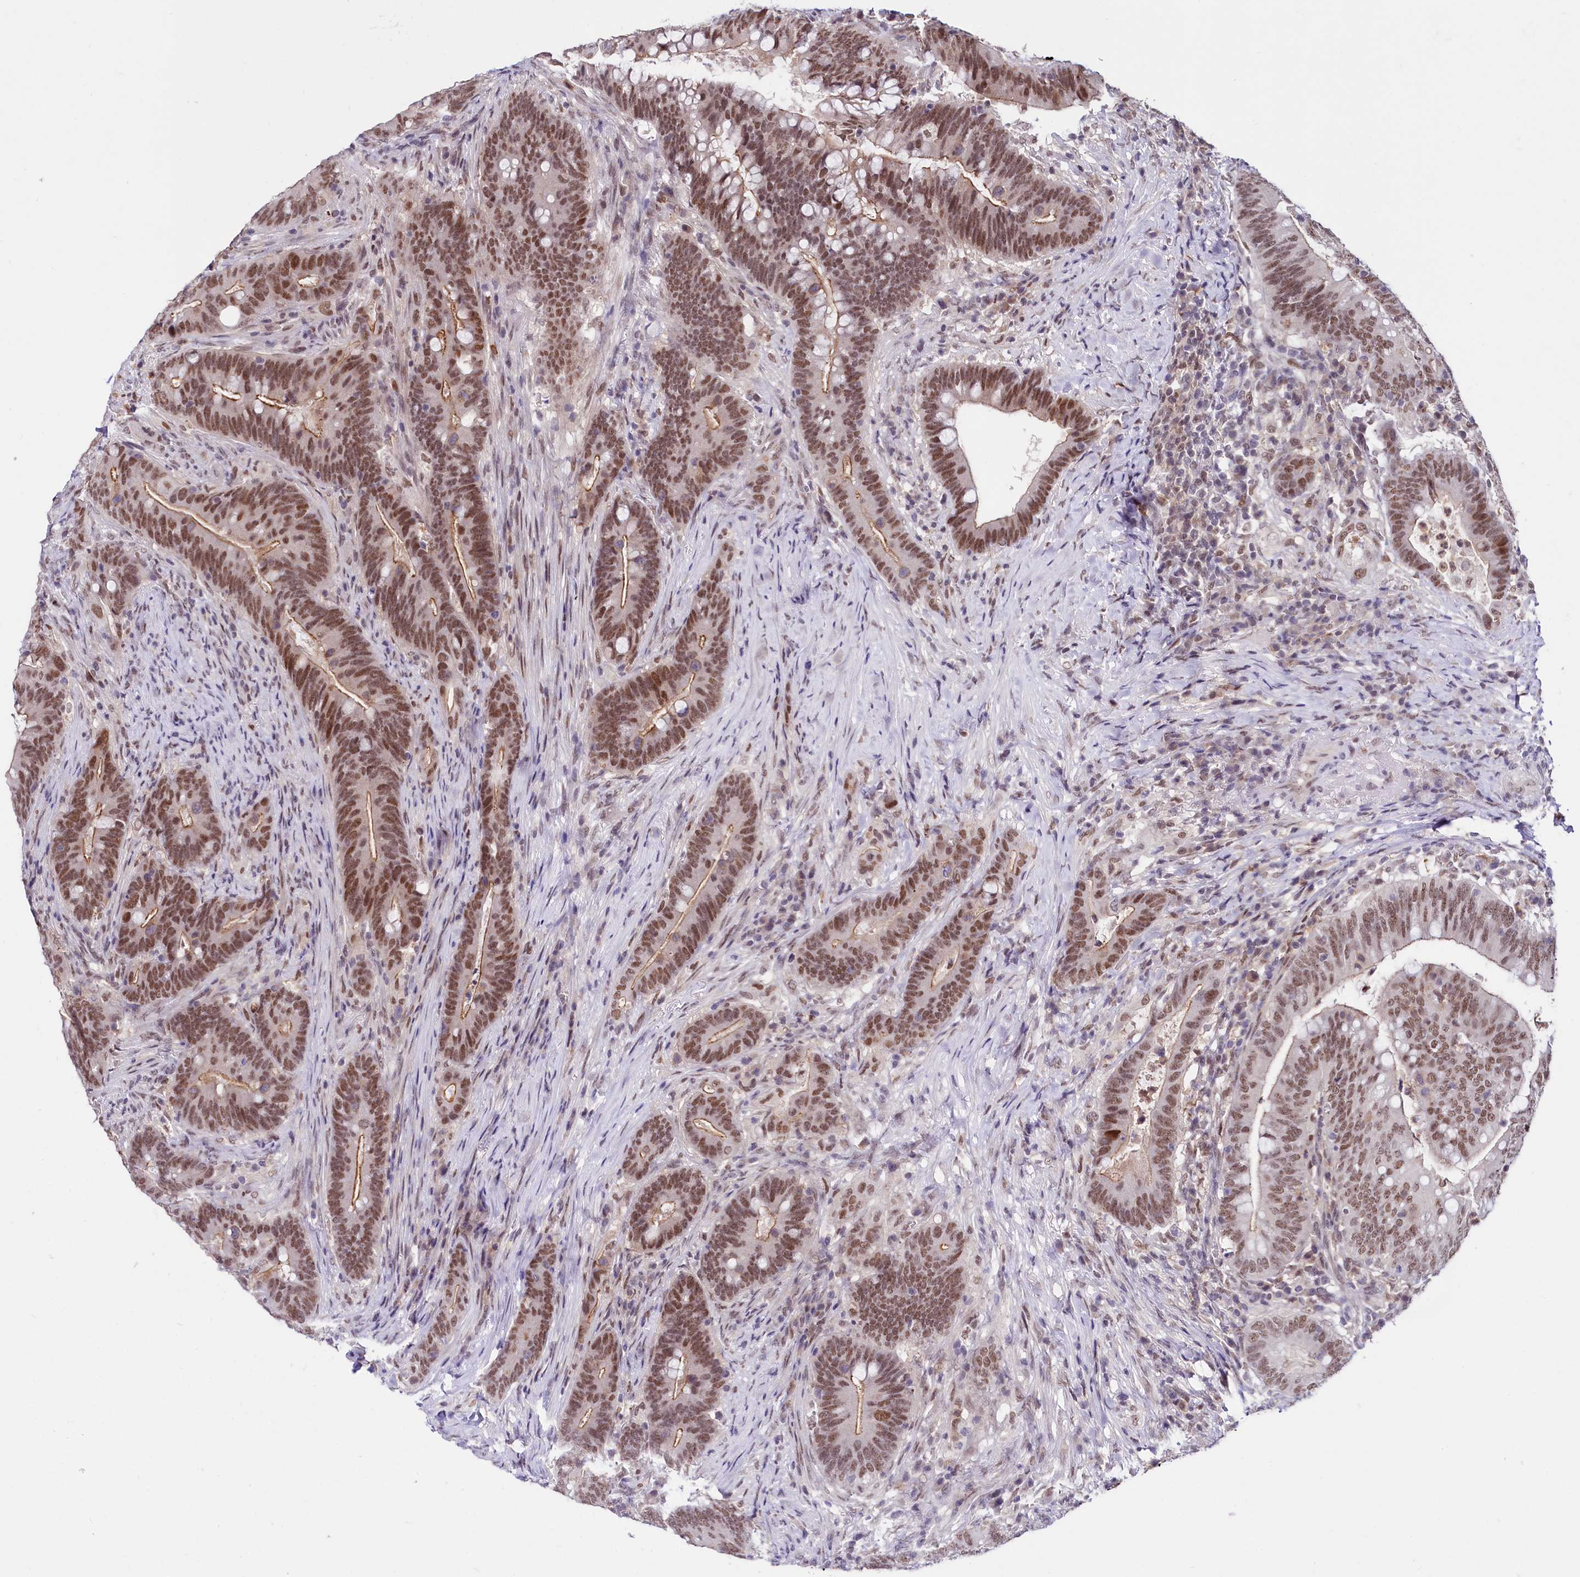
{"staining": {"intensity": "moderate", "quantity": ">75%", "location": "cytoplasmic/membranous,nuclear"}, "tissue": "colorectal cancer", "cell_type": "Tumor cells", "image_type": "cancer", "snomed": [{"axis": "morphology", "description": "Adenocarcinoma, NOS"}, {"axis": "topography", "description": "Colon"}], "caption": "A high-resolution micrograph shows immunohistochemistry (IHC) staining of colorectal cancer (adenocarcinoma), which demonstrates moderate cytoplasmic/membranous and nuclear expression in about >75% of tumor cells. (DAB IHC, brown staining for protein, blue staining for nuclei).", "gene": "SCAF11", "patient": {"sex": "female", "age": 66}}